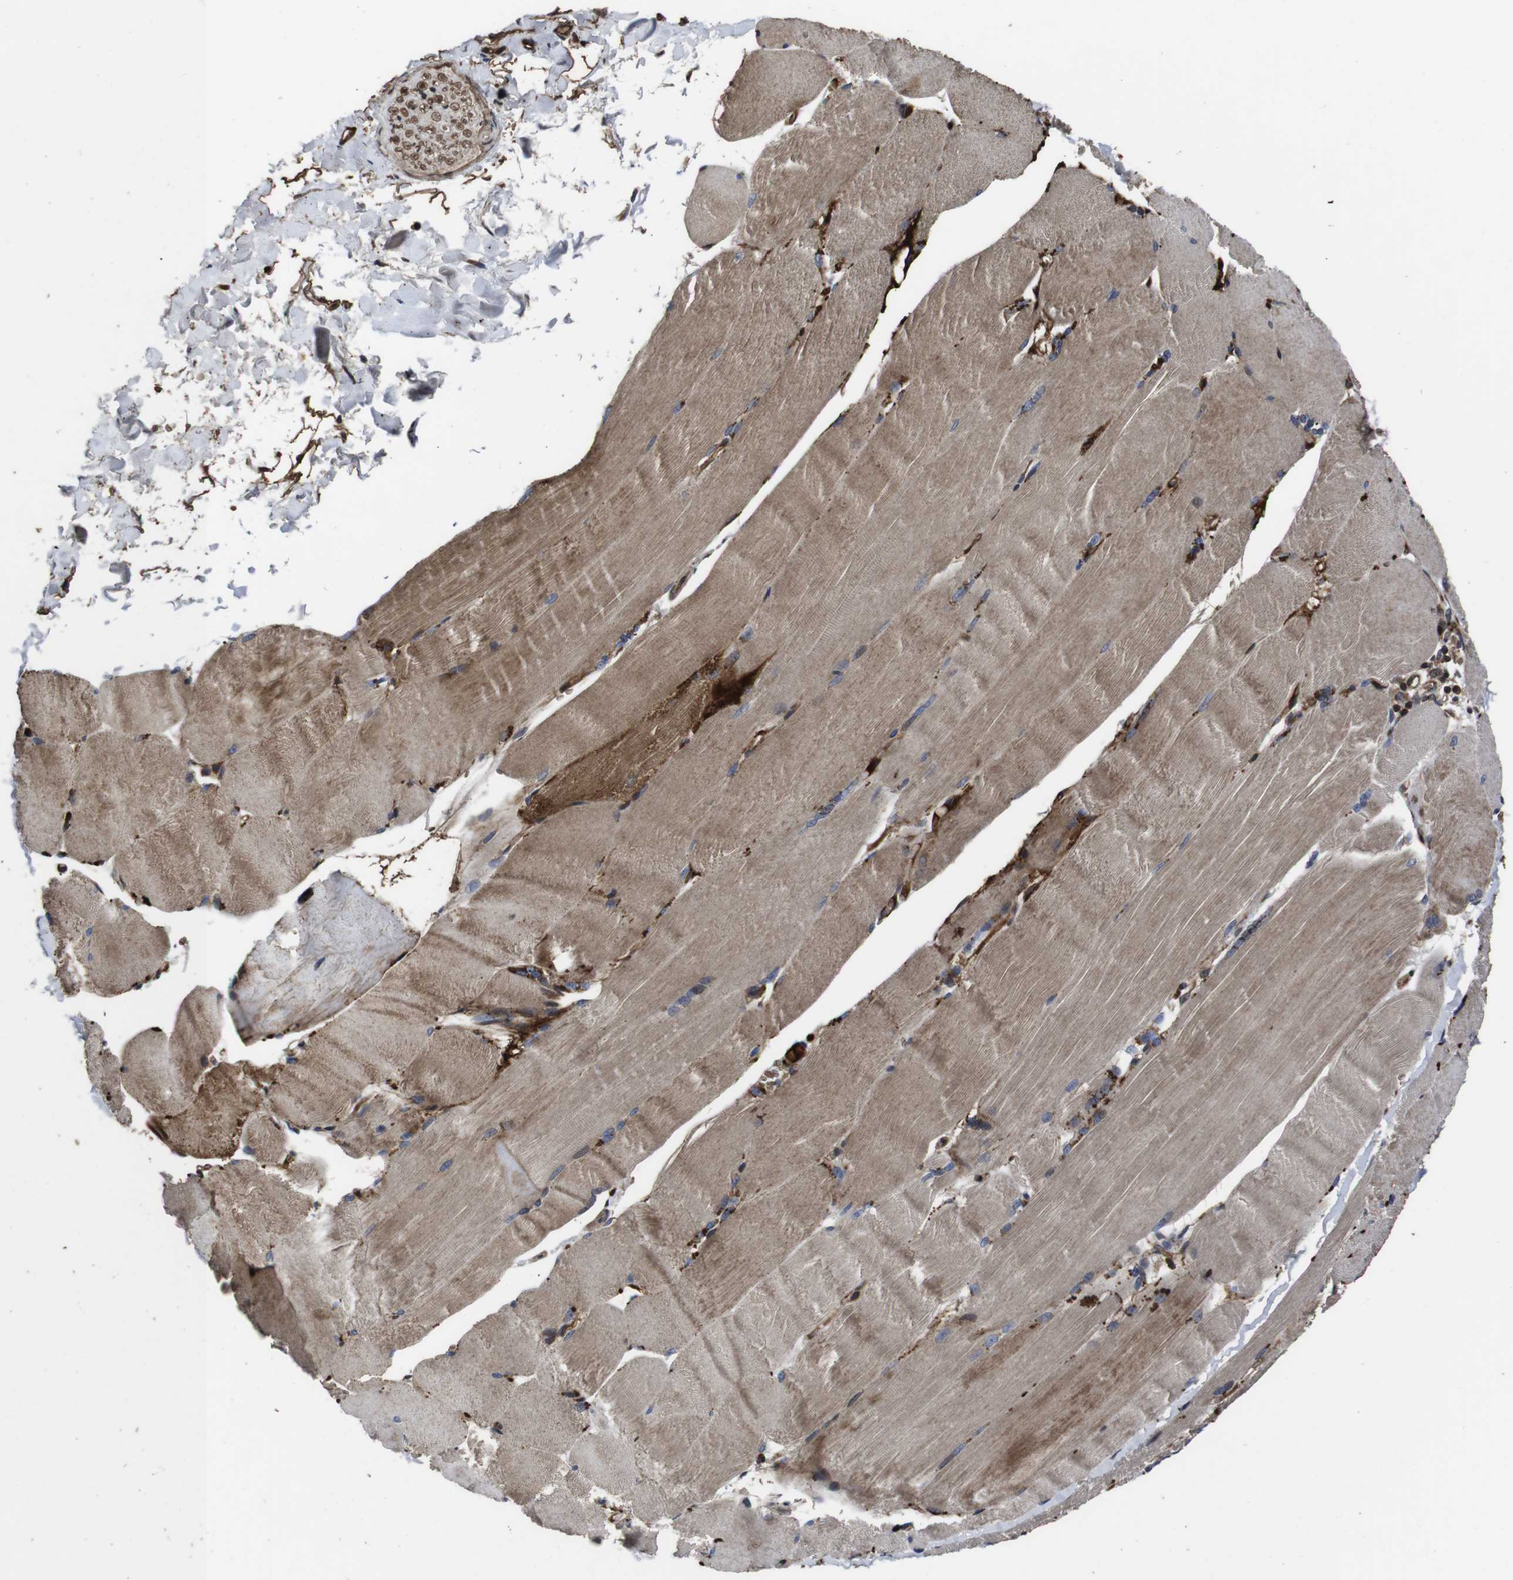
{"staining": {"intensity": "moderate", "quantity": ">75%", "location": "cytoplasmic/membranous"}, "tissue": "skeletal muscle", "cell_type": "Myocytes", "image_type": "normal", "snomed": [{"axis": "morphology", "description": "Normal tissue, NOS"}, {"axis": "topography", "description": "Skin"}, {"axis": "topography", "description": "Skeletal muscle"}], "caption": "Skeletal muscle stained for a protein exhibits moderate cytoplasmic/membranous positivity in myocytes. (Stains: DAB in brown, nuclei in blue, Microscopy: brightfield microscopy at high magnification).", "gene": "SMYD3", "patient": {"sex": "male", "age": 83}}